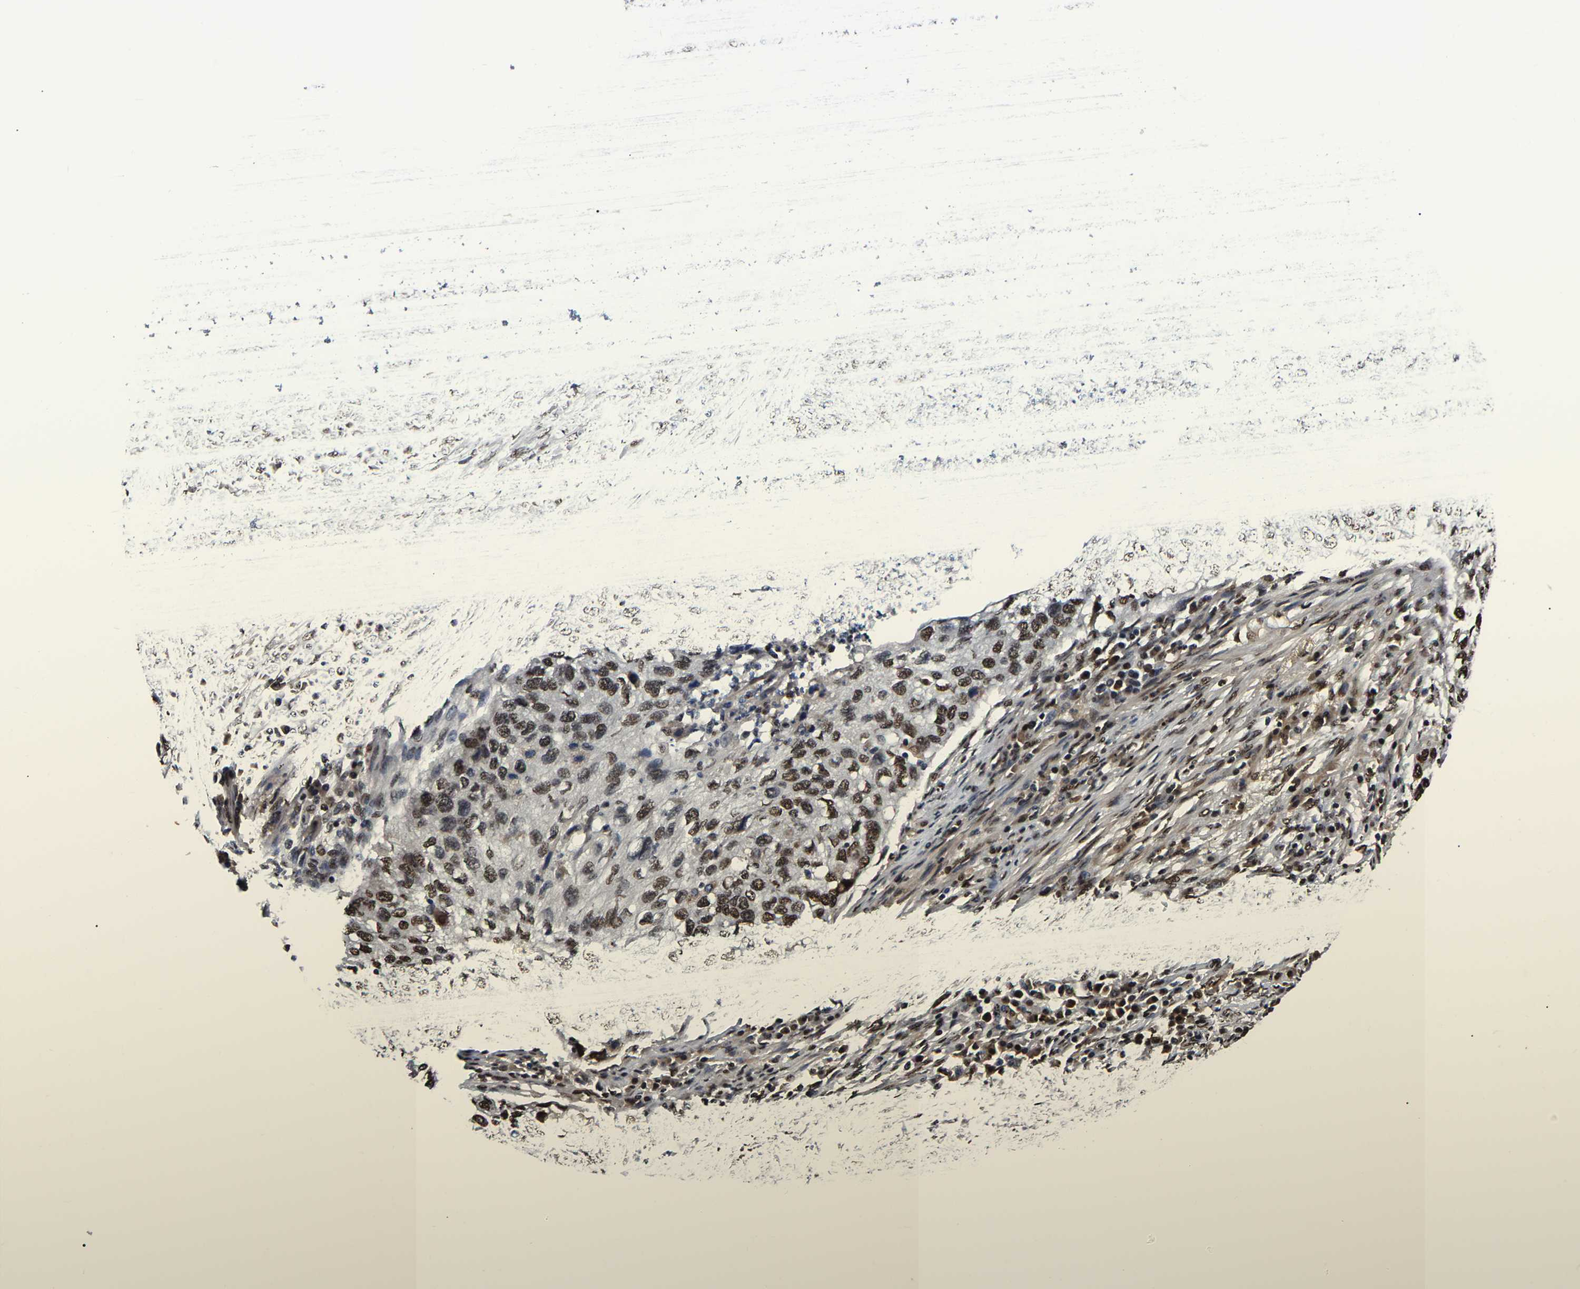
{"staining": {"intensity": "strong", "quantity": ">75%", "location": "nuclear"}, "tissue": "lung cancer", "cell_type": "Tumor cells", "image_type": "cancer", "snomed": [{"axis": "morphology", "description": "Squamous cell carcinoma, NOS"}, {"axis": "topography", "description": "Lung"}], "caption": "Lung squamous cell carcinoma tissue shows strong nuclear staining in about >75% of tumor cells, visualized by immunohistochemistry.", "gene": "TRIM35", "patient": {"sex": "female", "age": 63}}